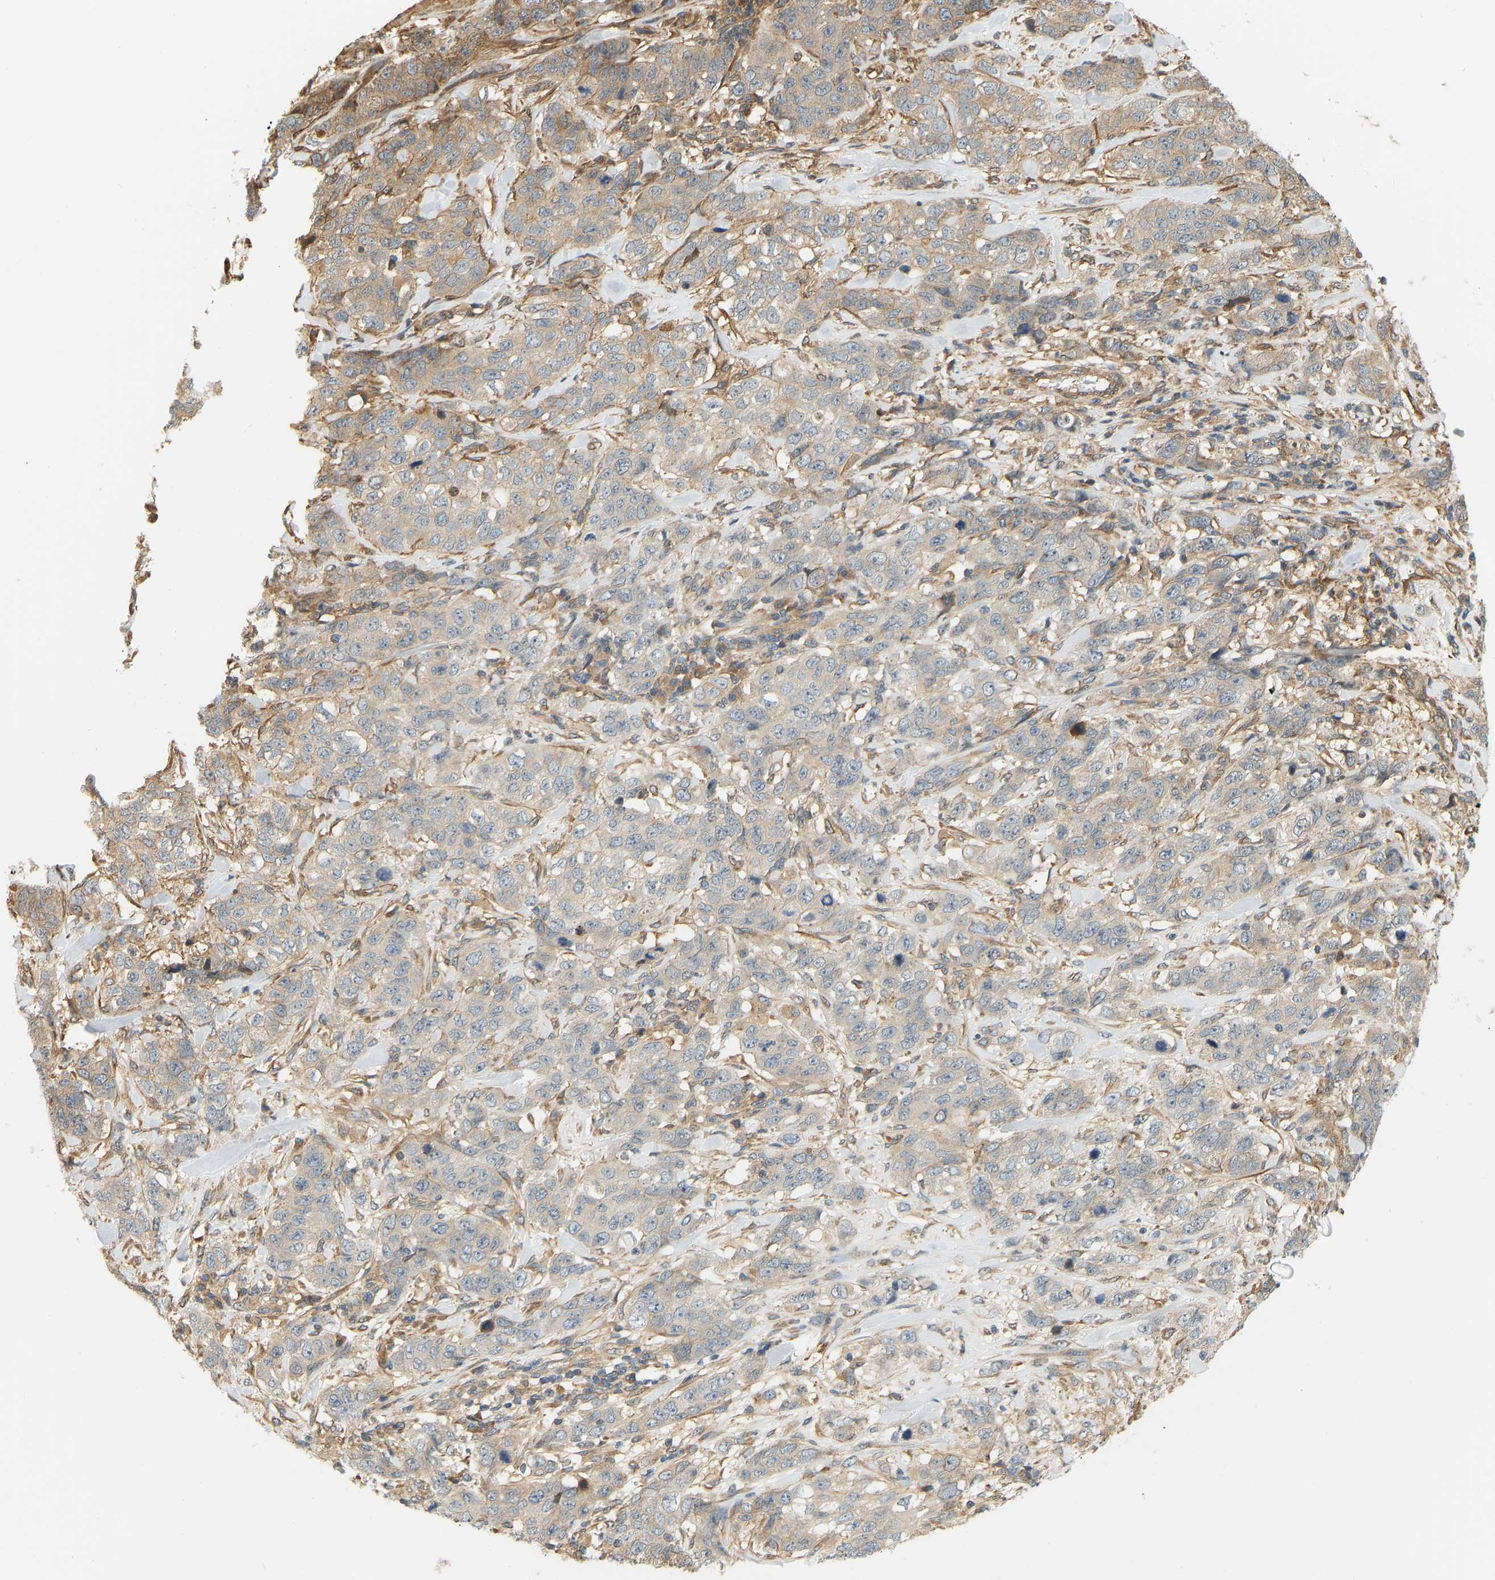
{"staining": {"intensity": "weak", "quantity": "<25%", "location": "cytoplasmic/membranous"}, "tissue": "stomach cancer", "cell_type": "Tumor cells", "image_type": "cancer", "snomed": [{"axis": "morphology", "description": "Adenocarcinoma, NOS"}, {"axis": "topography", "description": "Stomach"}], "caption": "Immunohistochemistry (IHC) micrograph of neoplastic tissue: stomach adenocarcinoma stained with DAB demonstrates no significant protein staining in tumor cells.", "gene": "CEP57", "patient": {"sex": "male", "age": 48}}